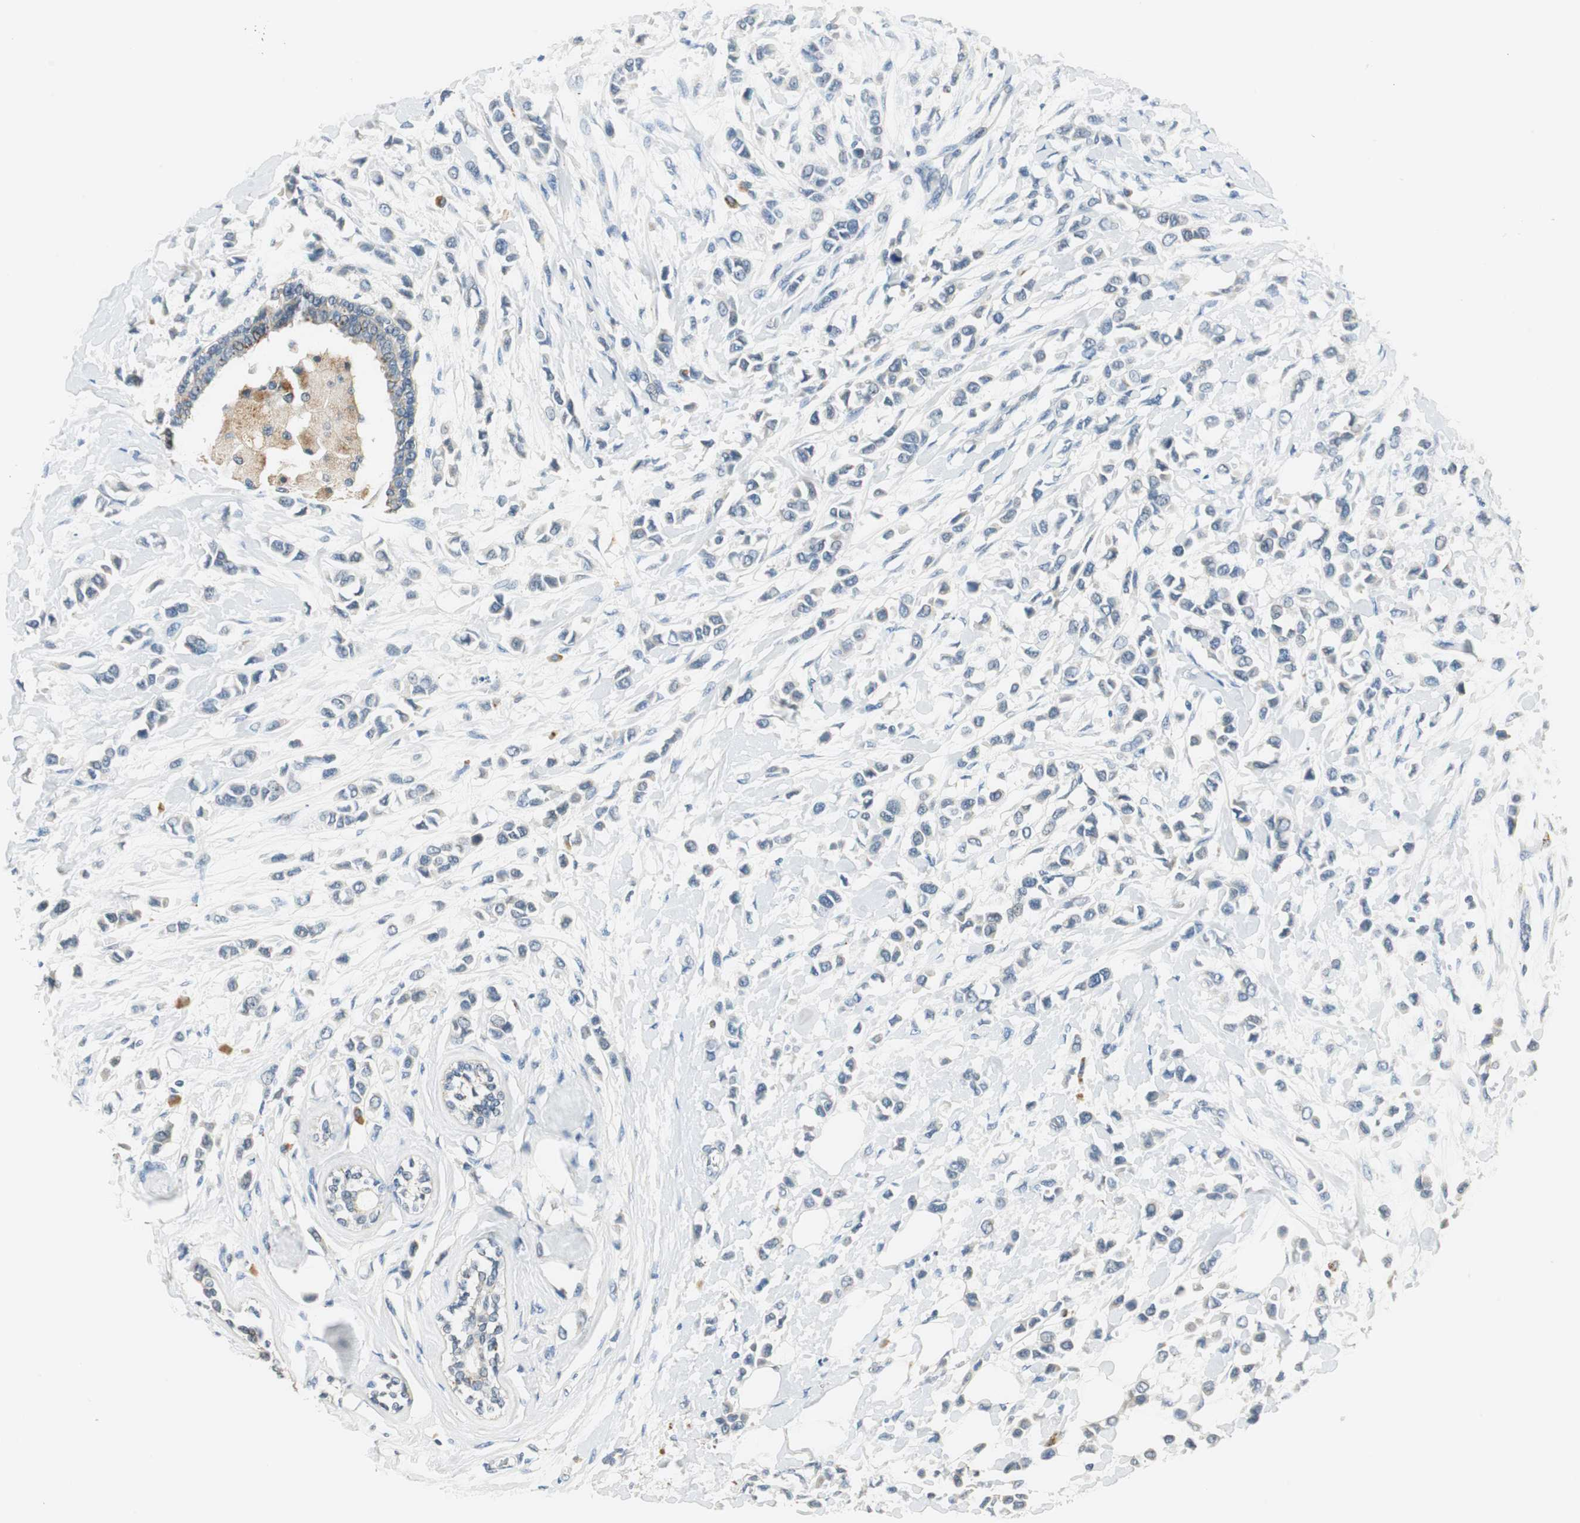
{"staining": {"intensity": "negative", "quantity": "none", "location": "none"}, "tissue": "breast cancer", "cell_type": "Tumor cells", "image_type": "cancer", "snomed": [{"axis": "morphology", "description": "Lobular carcinoma"}, {"axis": "topography", "description": "Breast"}], "caption": "Immunohistochemical staining of human breast cancer (lobular carcinoma) reveals no significant expression in tumor cells. (Brightfield microscopy of DAB immunohistochemistry (IHC) at high magnification).", "gene": "NIT1", "patient": {"sex": "female", "age": 51}}